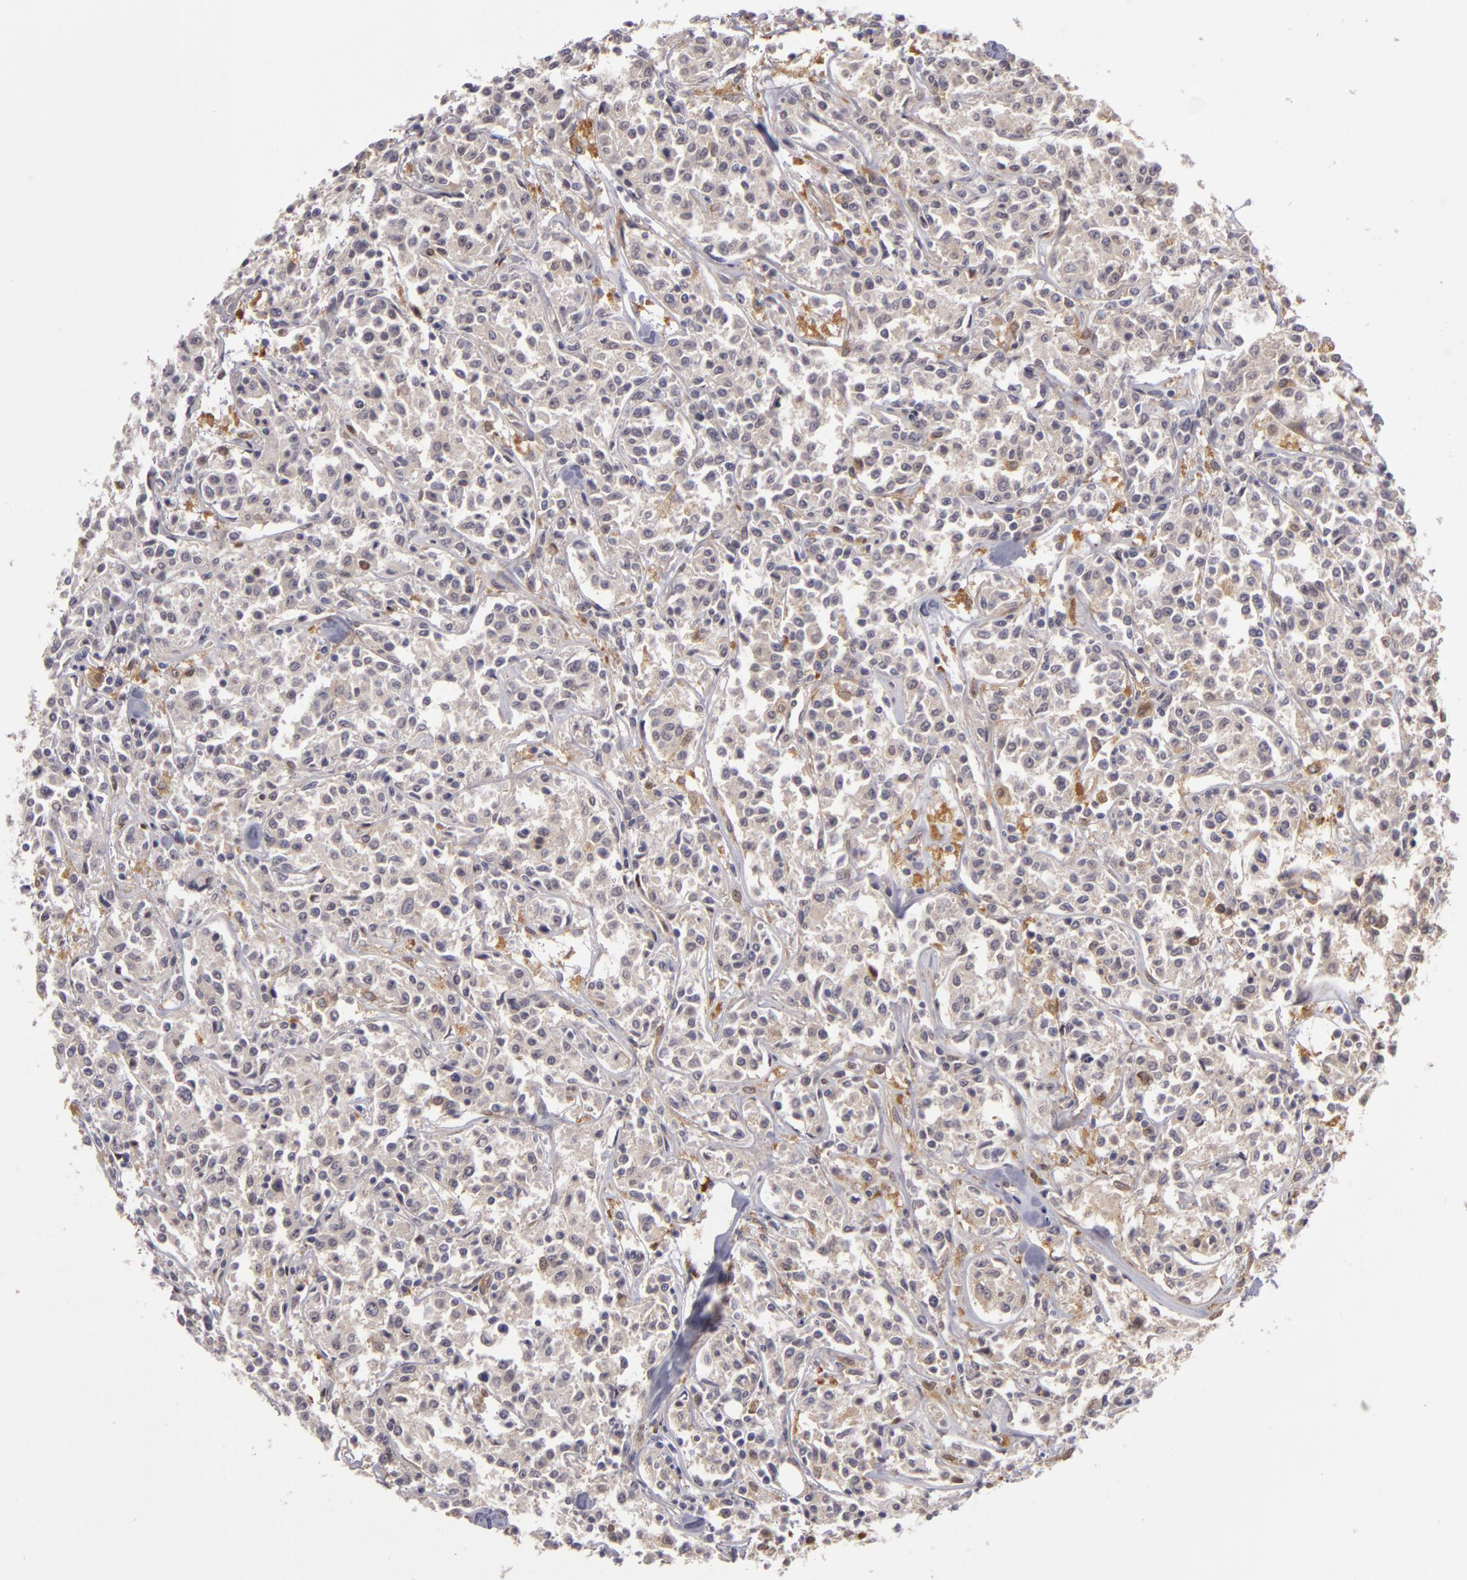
{"staining": {"intensity": "negative", "quantity": "none", "location": "none"}, "tissue": "lymphoma", "cell_type": "Tumor cells", "image_type": "cancer", "snomed": [{"axis": "morphology", "description": "Malignant lymphoma, non-Hodgkin's type, Low grade"}, {"axis": "topography", "description": "Small intestine"}], "caption": "Tumor cells show no significant protein staining in malignant lymphoma, non-Hodgkin's type (low-grade).", "gene": "ZNF229", "patient": {"sex": "female", "age": 59}}